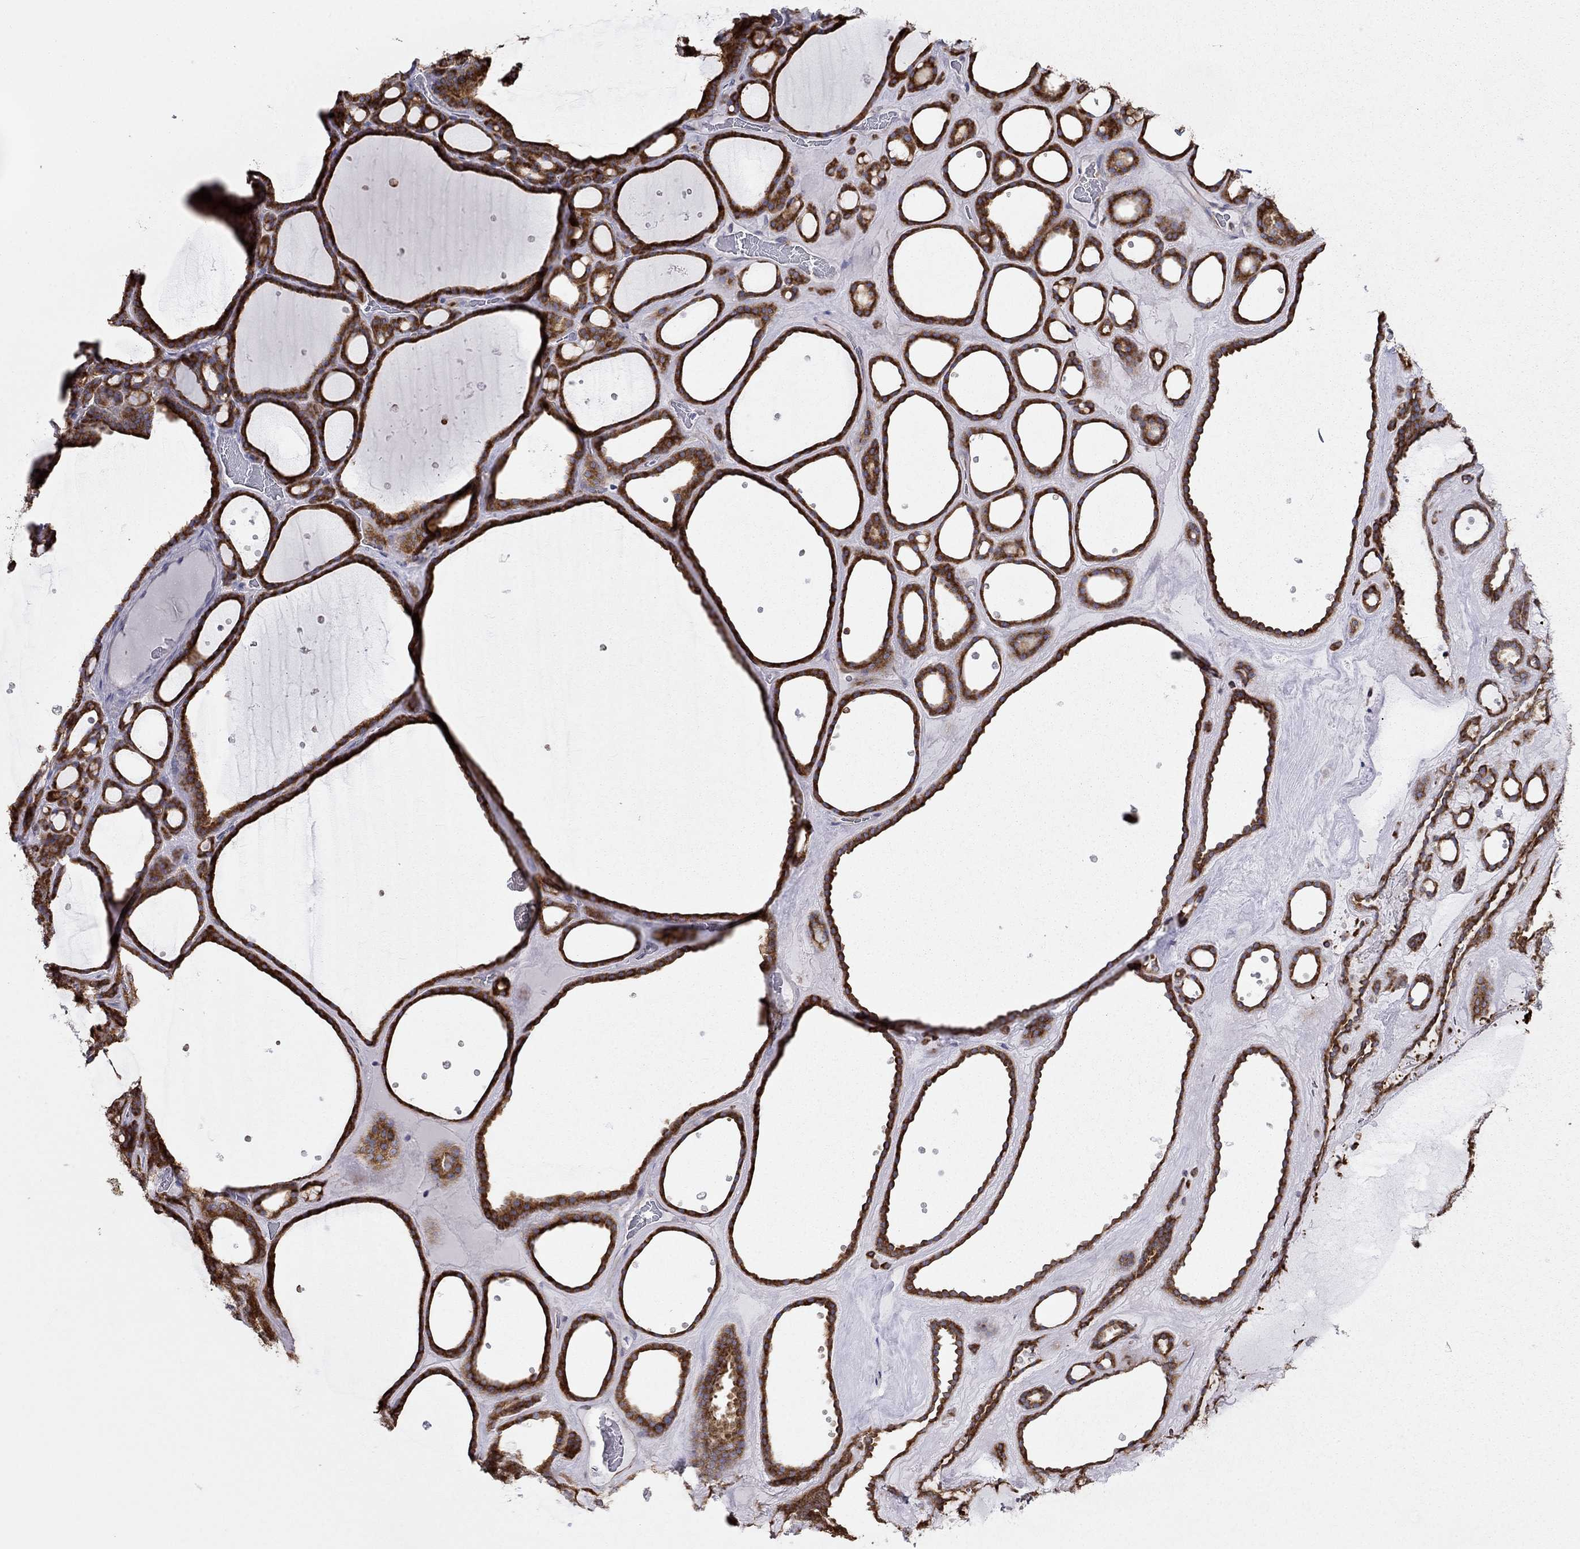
{"staining": {"intensity": "strong", "quantity": ">75%", "location": "cytoplasmic/membranous"}, "tissue": "thyroid gland", "cell_type": "Glandular cells", "image_type": "normal", "snomed": [{"axis": "morphology", "description": "Normal tissue, NOS"}, {"axis": "topography", "description": "Thyroid gland"}], "caption": "IHC (DAB (3,3'-diaminobenzidine)) staining of unremarkable human thyroid gland reveals strong cytoplasmic/membranous protein positivity in approximately >75% of glandular cells. Using DAB (3,3'-diaminobenzidine) (brown) and hematoxylin (blue) stains, captured at high magnification using brightfield microscopy.", "gene": "LONRF2", "patient": {"sex": "male", "age": 63}}